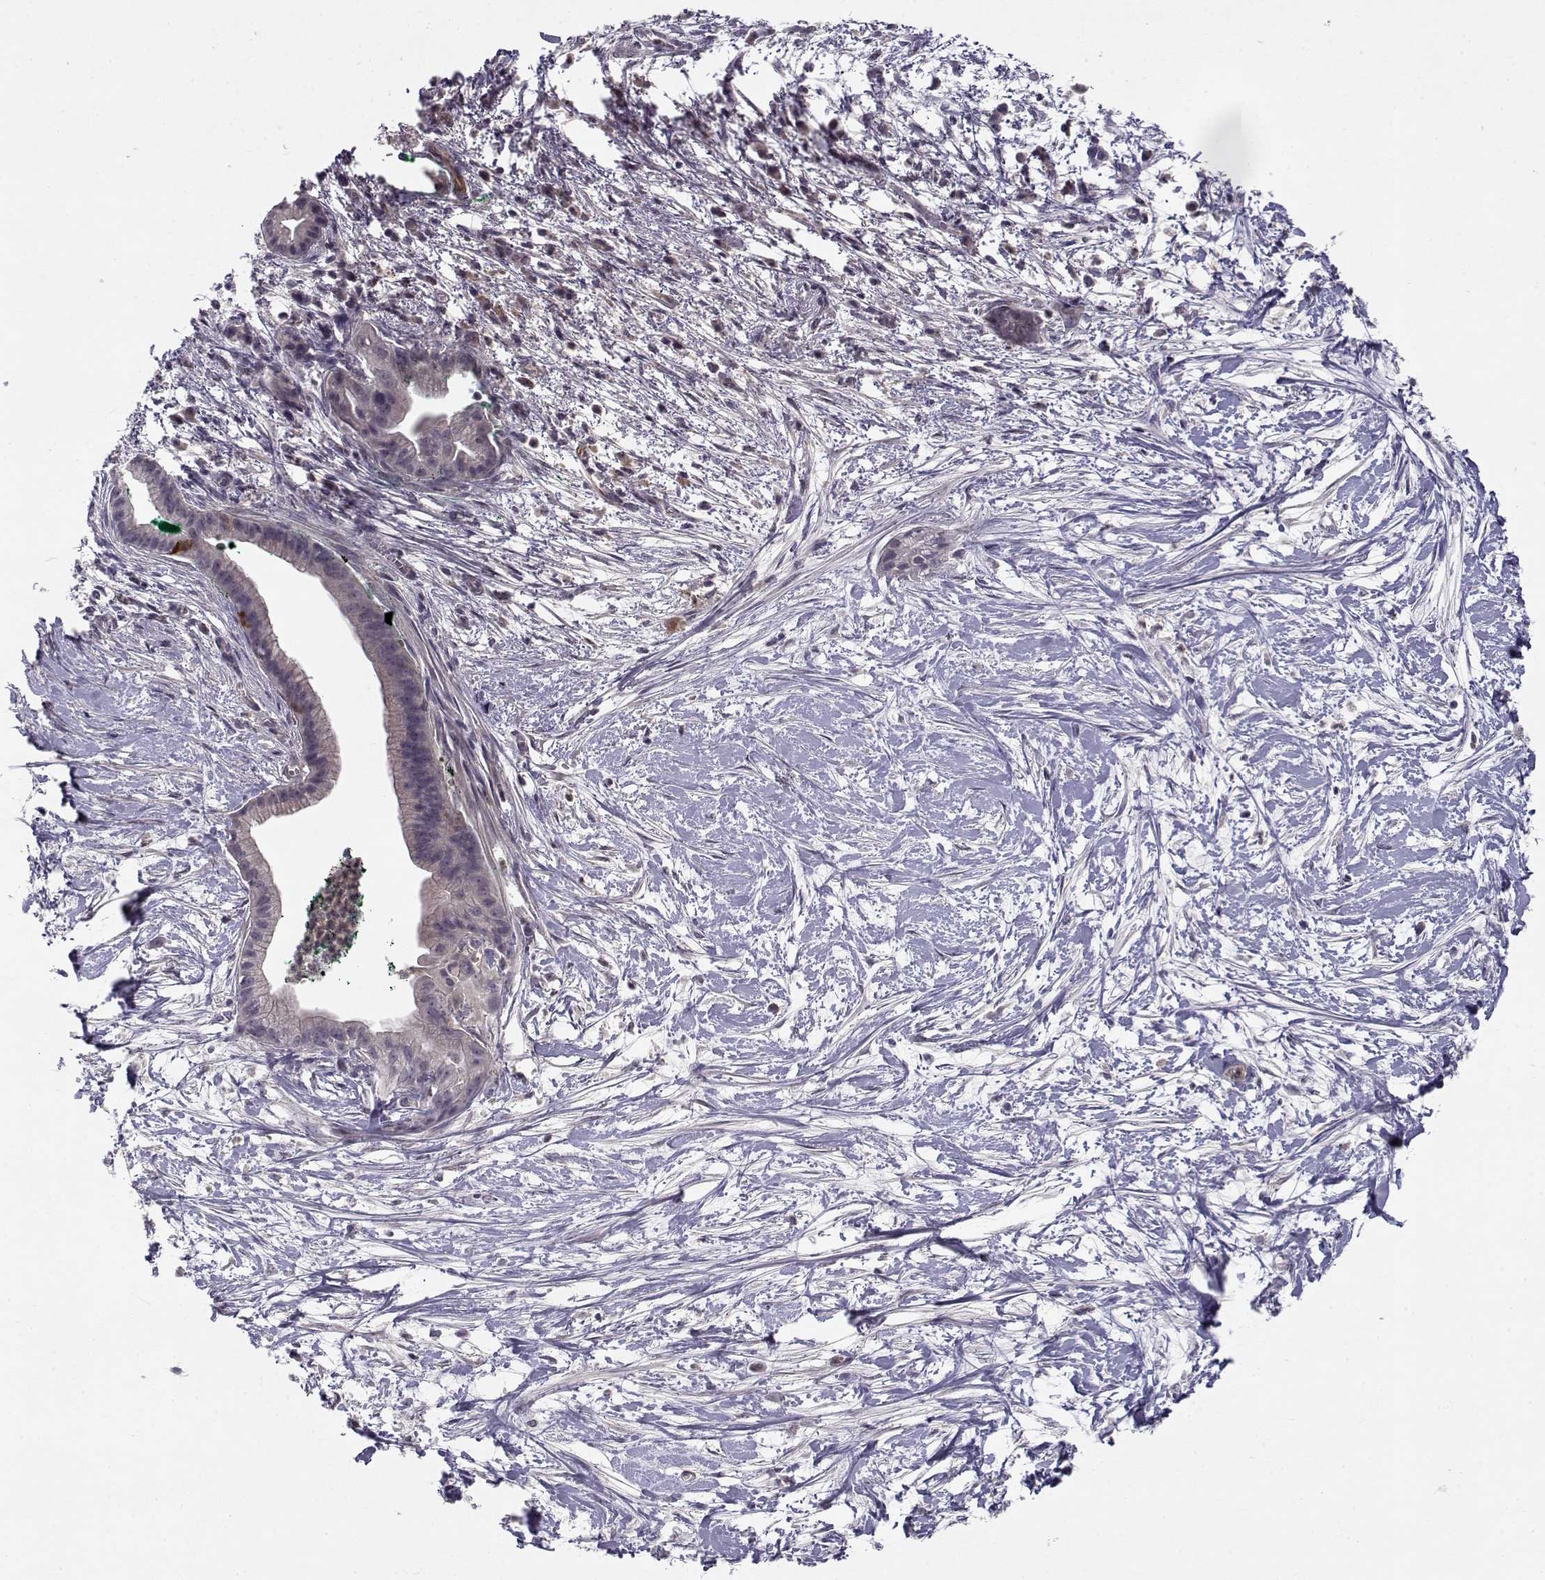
{"staining": {"intensity": "negative", "quantity": "none", "location": "none"}, "tissue": "pancreatic cancer", "cell_type": "Tumor cells", "image_type": "cancer", "snomed": [{"axis": "morphology", "description": "Normal tissue, NOS"}, {"axis": "morphology", "description": "Adenocarcinoma, NOS"}, {"axis": "topography", "description": "Lymph node"}, {"axis": "topography", "description": "Pancreas"}], "caption": "This is an immunohistochemistry histopathology image of human adenocarcinoma (pancreatic). There is no positivity in tumor cells.", "gene": "BMX", "patient": {"sex": "female", "age": 58}}